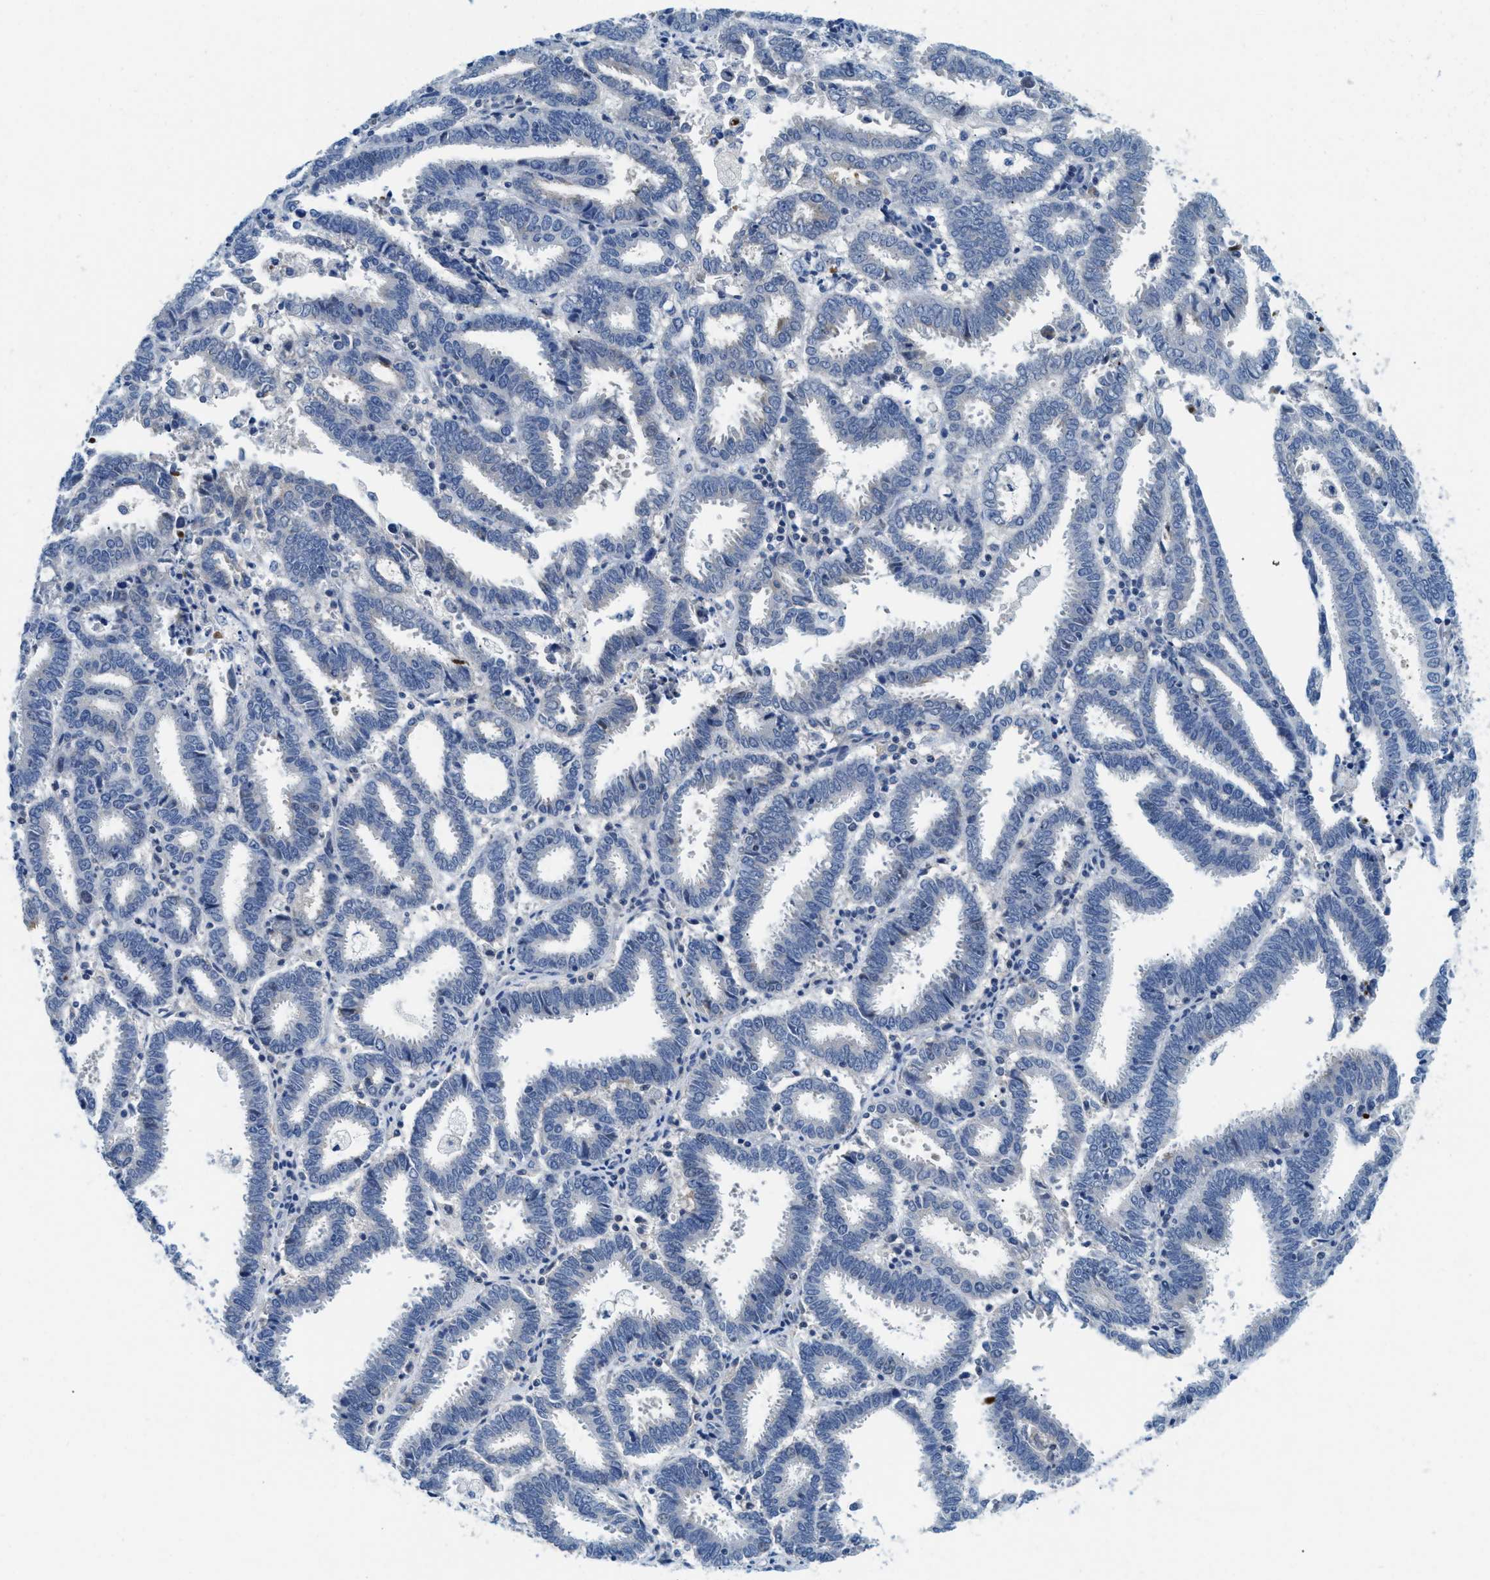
{"staining": {"intensity": "weak", "quantity": "<25%", "location": "cytoplasmic/membranous"}, "tissue": "endometrial cancer", "cell_type": "Tumor cells", "image_type": "cancer", "snomed": [{"axis": "morphology", "description": "Adenocarcinoma, NOS"}, {"axis": "topography", "description": "Uterus"}], "caption": "High power microscopy image of an immunohistochemistry (IHC) photomicrograph of endometrial adenocarcinoma, revealing no significant staining in tumor cells. (Stains: DAB (3,3'-diaminobenzidine) IHC with hematoxylin counter stain, Microscopy: brightfield microscopy at high magnification).", "gene": "CFB", "patient": {"sex": "female", "age": 83}}